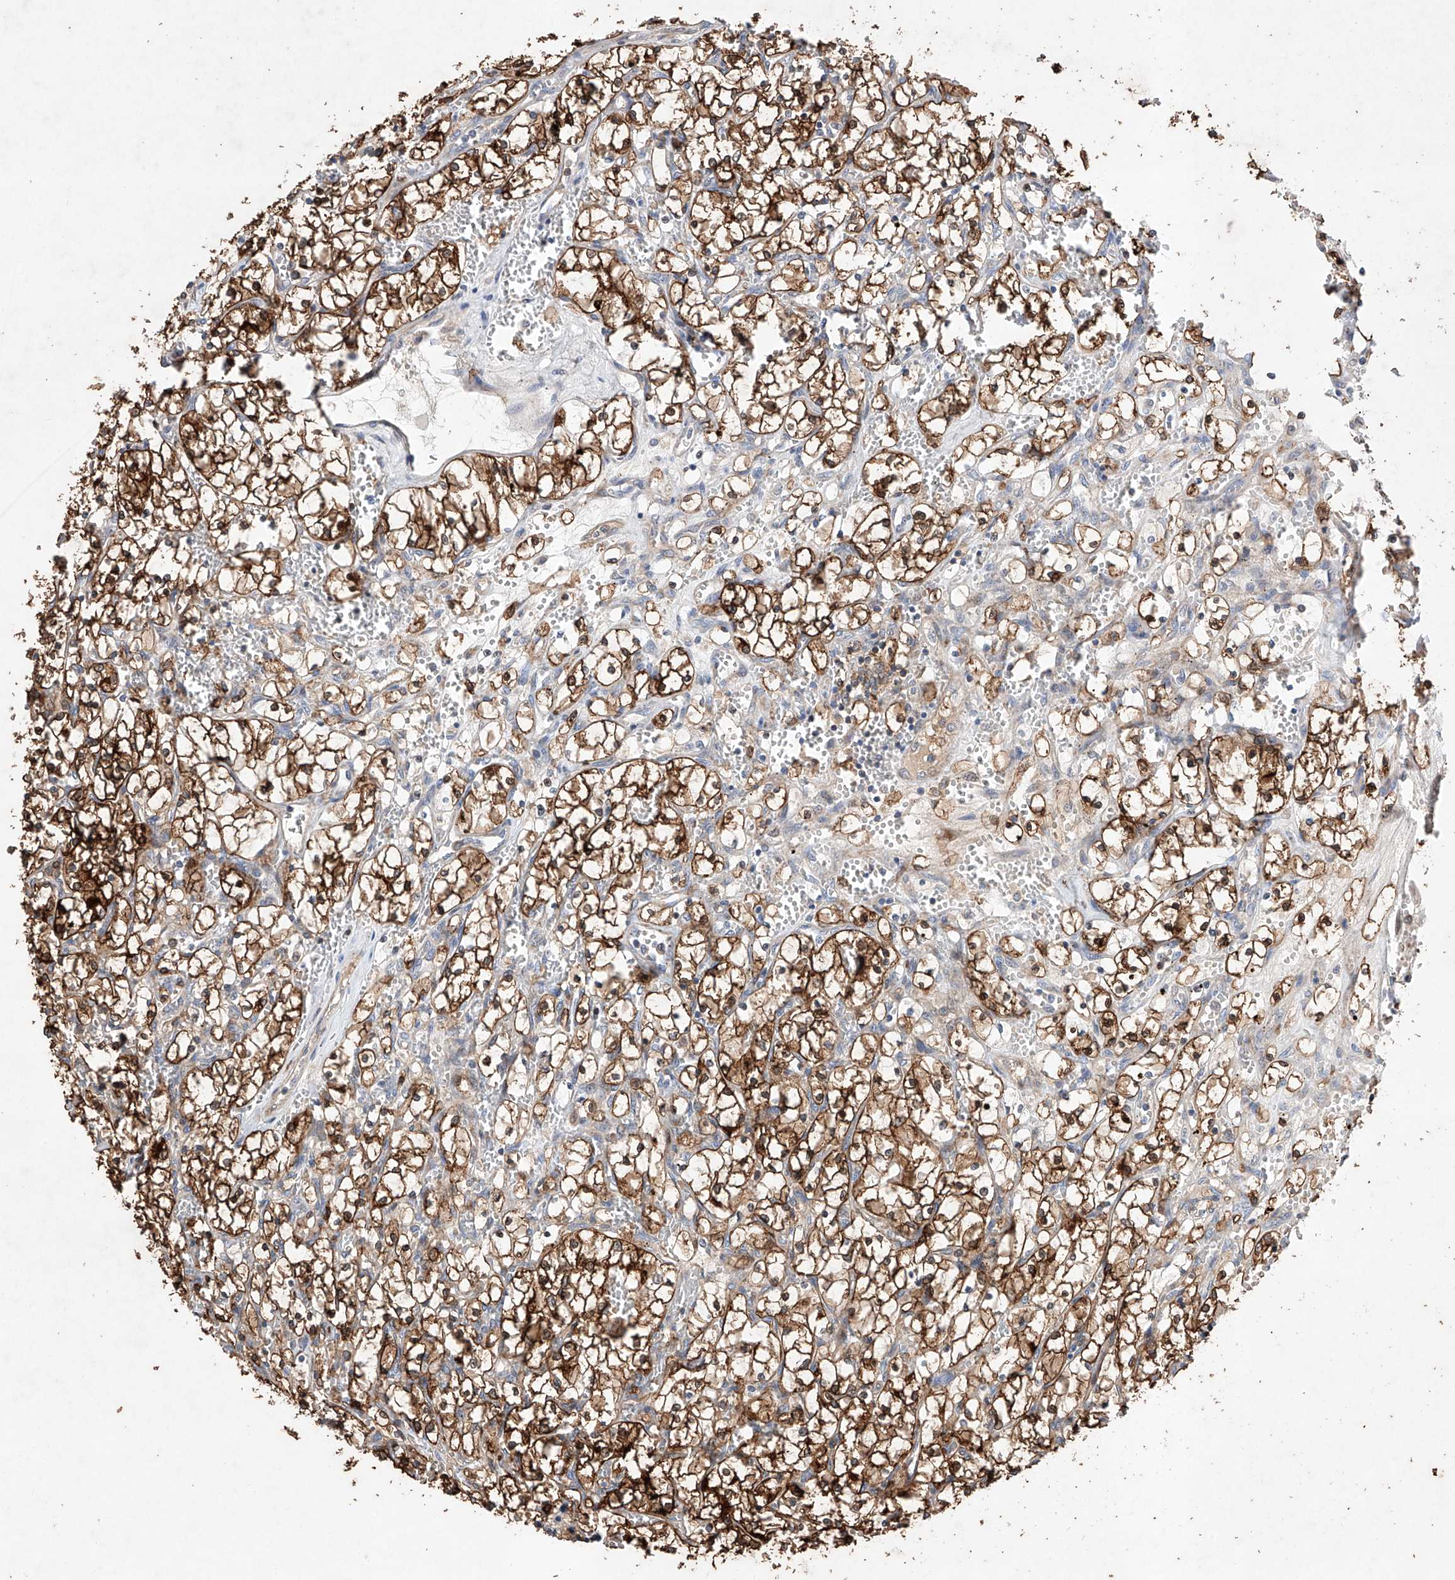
{"staining": {"intensity": "strong", "quantity": ">75%", "location": "cytoplasmic/membranous"}, "tissue": "renal cancer", "cell_type": "Tumor cells", "image_type": "cancer", "snomed": [{"axis": "morphology", "description": "Adenocarcinoma, NOS"}, {"axis": "topography", "description": "Kidney"}], "caption": "About >75% of tumor cells in renal adenocarcinoma demonstrate strong cytoplasmic/membranous protein positivity as visualized by brown immunohistochemical staining.", "gene": "TIMM23", "patient": {"sex": "female", "age": 69}}